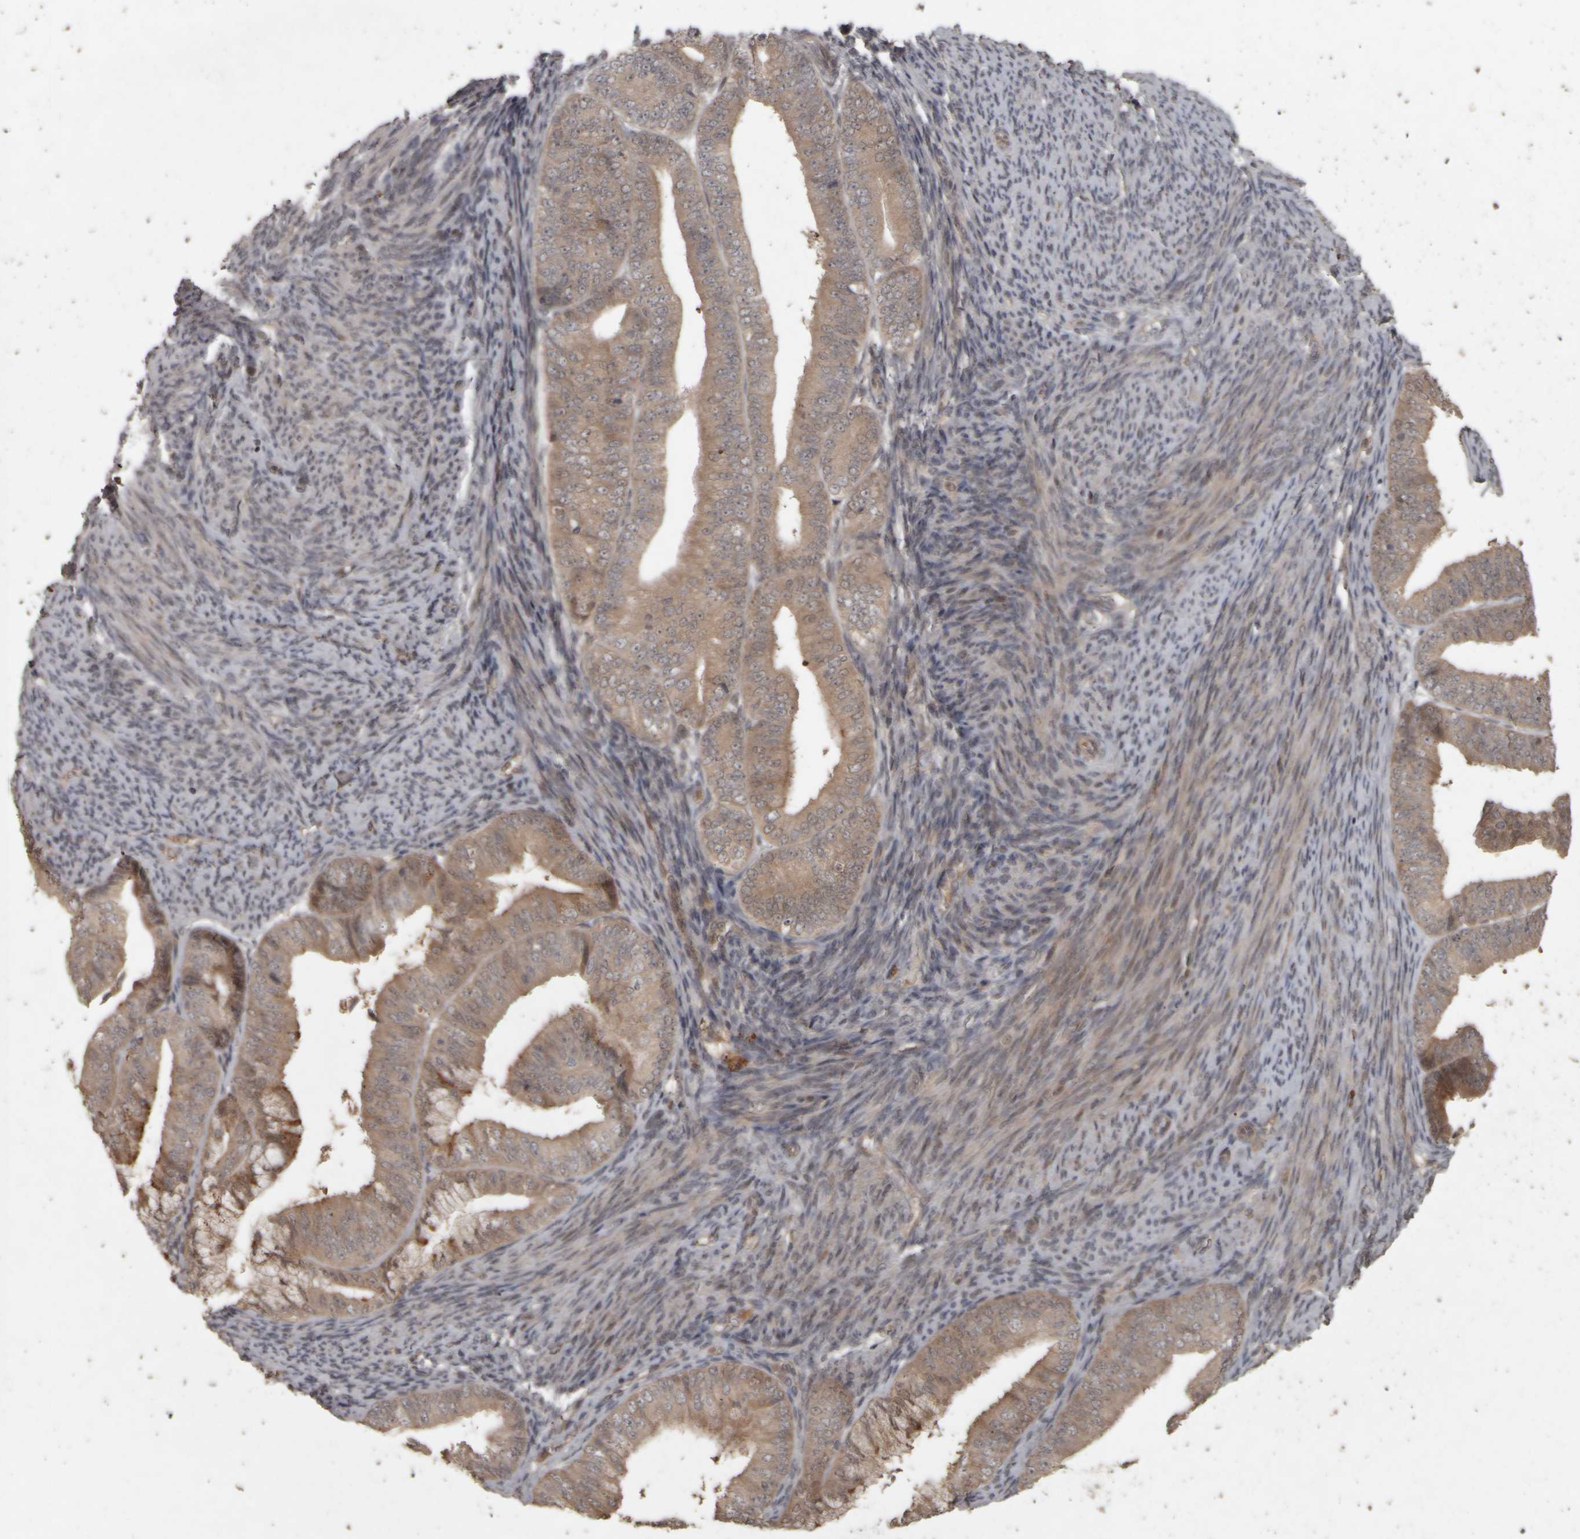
{"staining": {"intensity": "moderate", "quantity": ">75%", "location": "cytoplasmic/membranous"}, "tissue": "endometrial cancer", "cell_type": "Tumor cells", "image_type": "cancer", "snomed": [{"axis": "morphology", "description": "Adenocarcinoma, NOS"}, {"axis": "topography", "description": "Endometrium"}], "caption": "Moderate cytoplasmic/membranous staining for a protein is identified in about >75% of tumor cells of endometrial cancer (adenocarcinoma) using IHC.", "gene": "ACO1", "patient": {"sex": "female", "age": 63}}